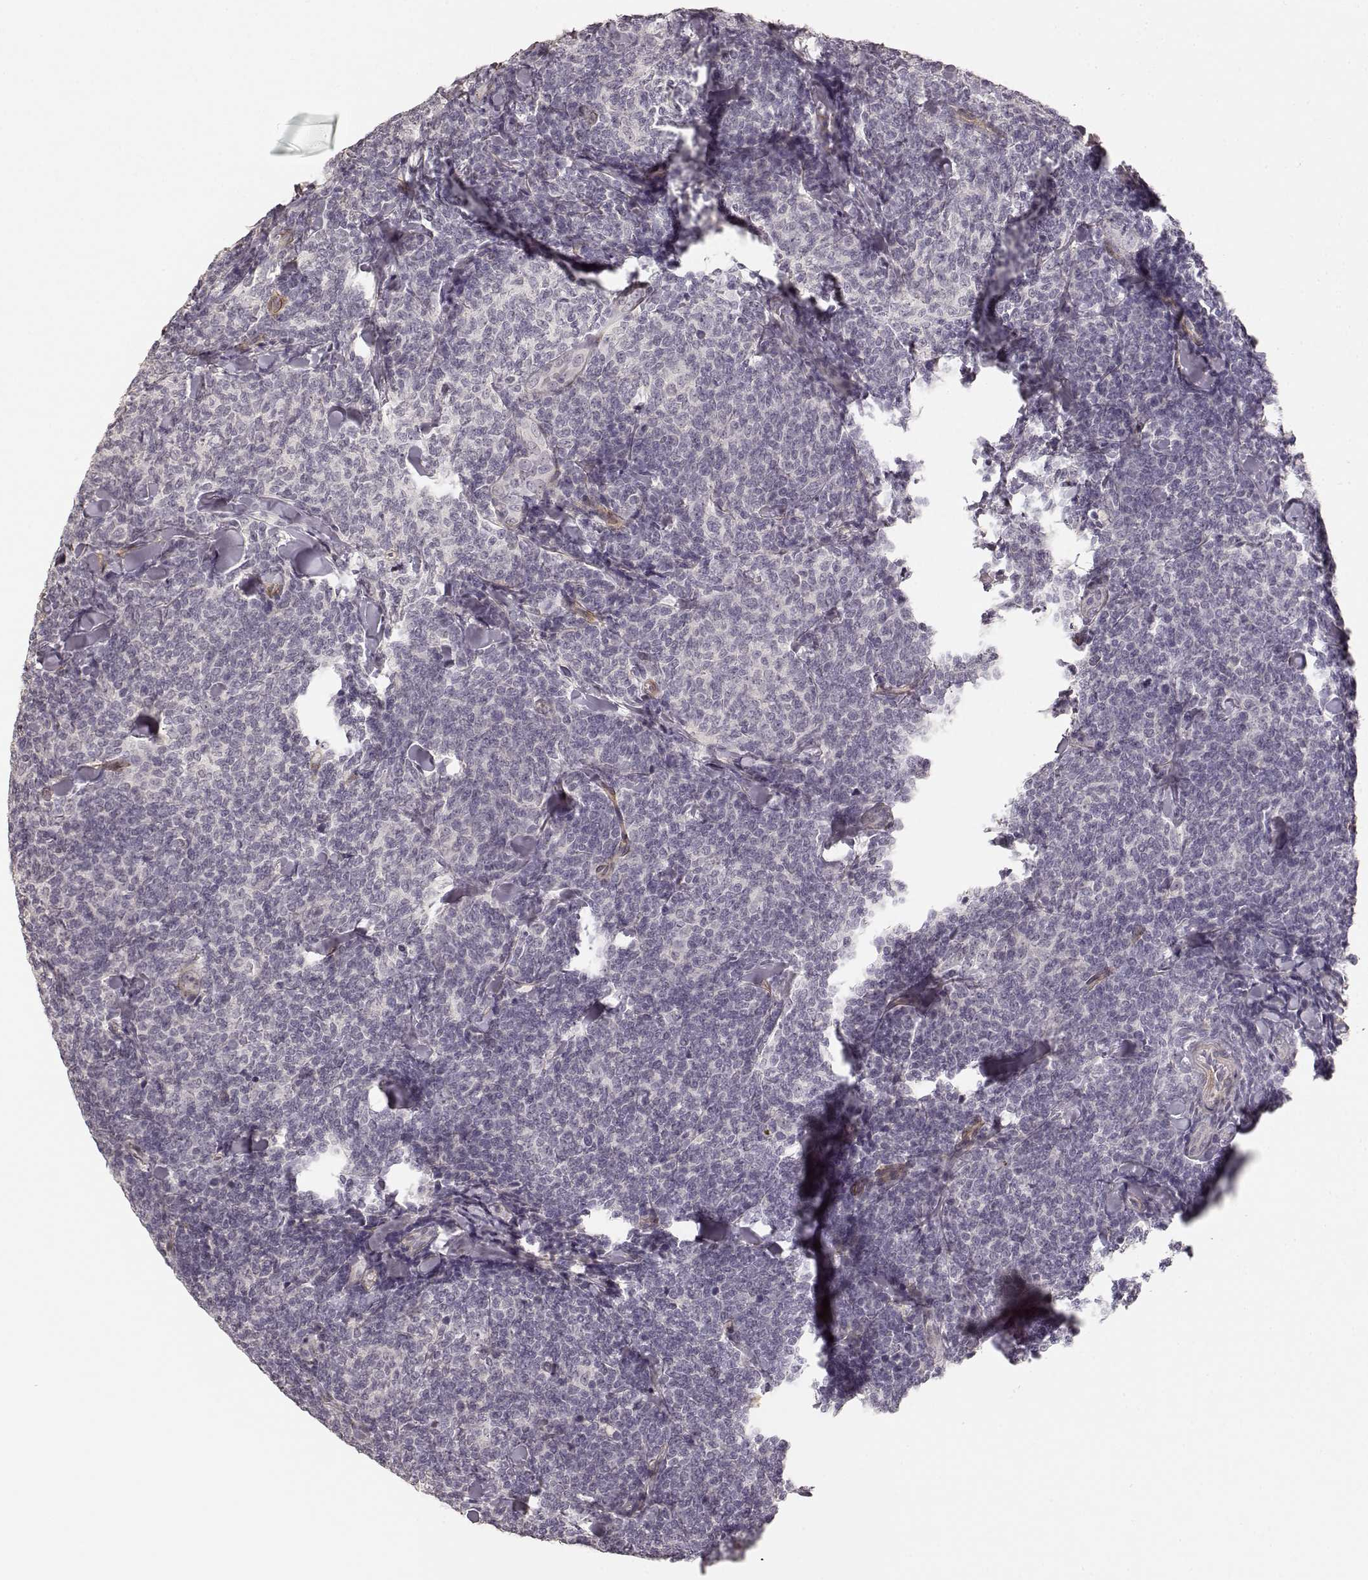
{"staining": {"intensity": "negative", "quantity": "none", "location": "none"}, "tissue": "lymphoma", "cell_type": "Tumor cells", "image_type": "cancer", "snomed": [{"axis": "morphology", "description": "Malignant lymphoma, non-Hodgkin's type, Low grade"}, {"axis": "topography", "description": "Lymph node"}], "caption": "A high-resolution micrograph shows immunohistochemistry staining of malignant lymphoma, non-Hodgkin's type (low-grade), which demonstrates no significant expression in tumor cells.", "gene": "LAMA4", "patient": {"sex": "female", "age": 56}}